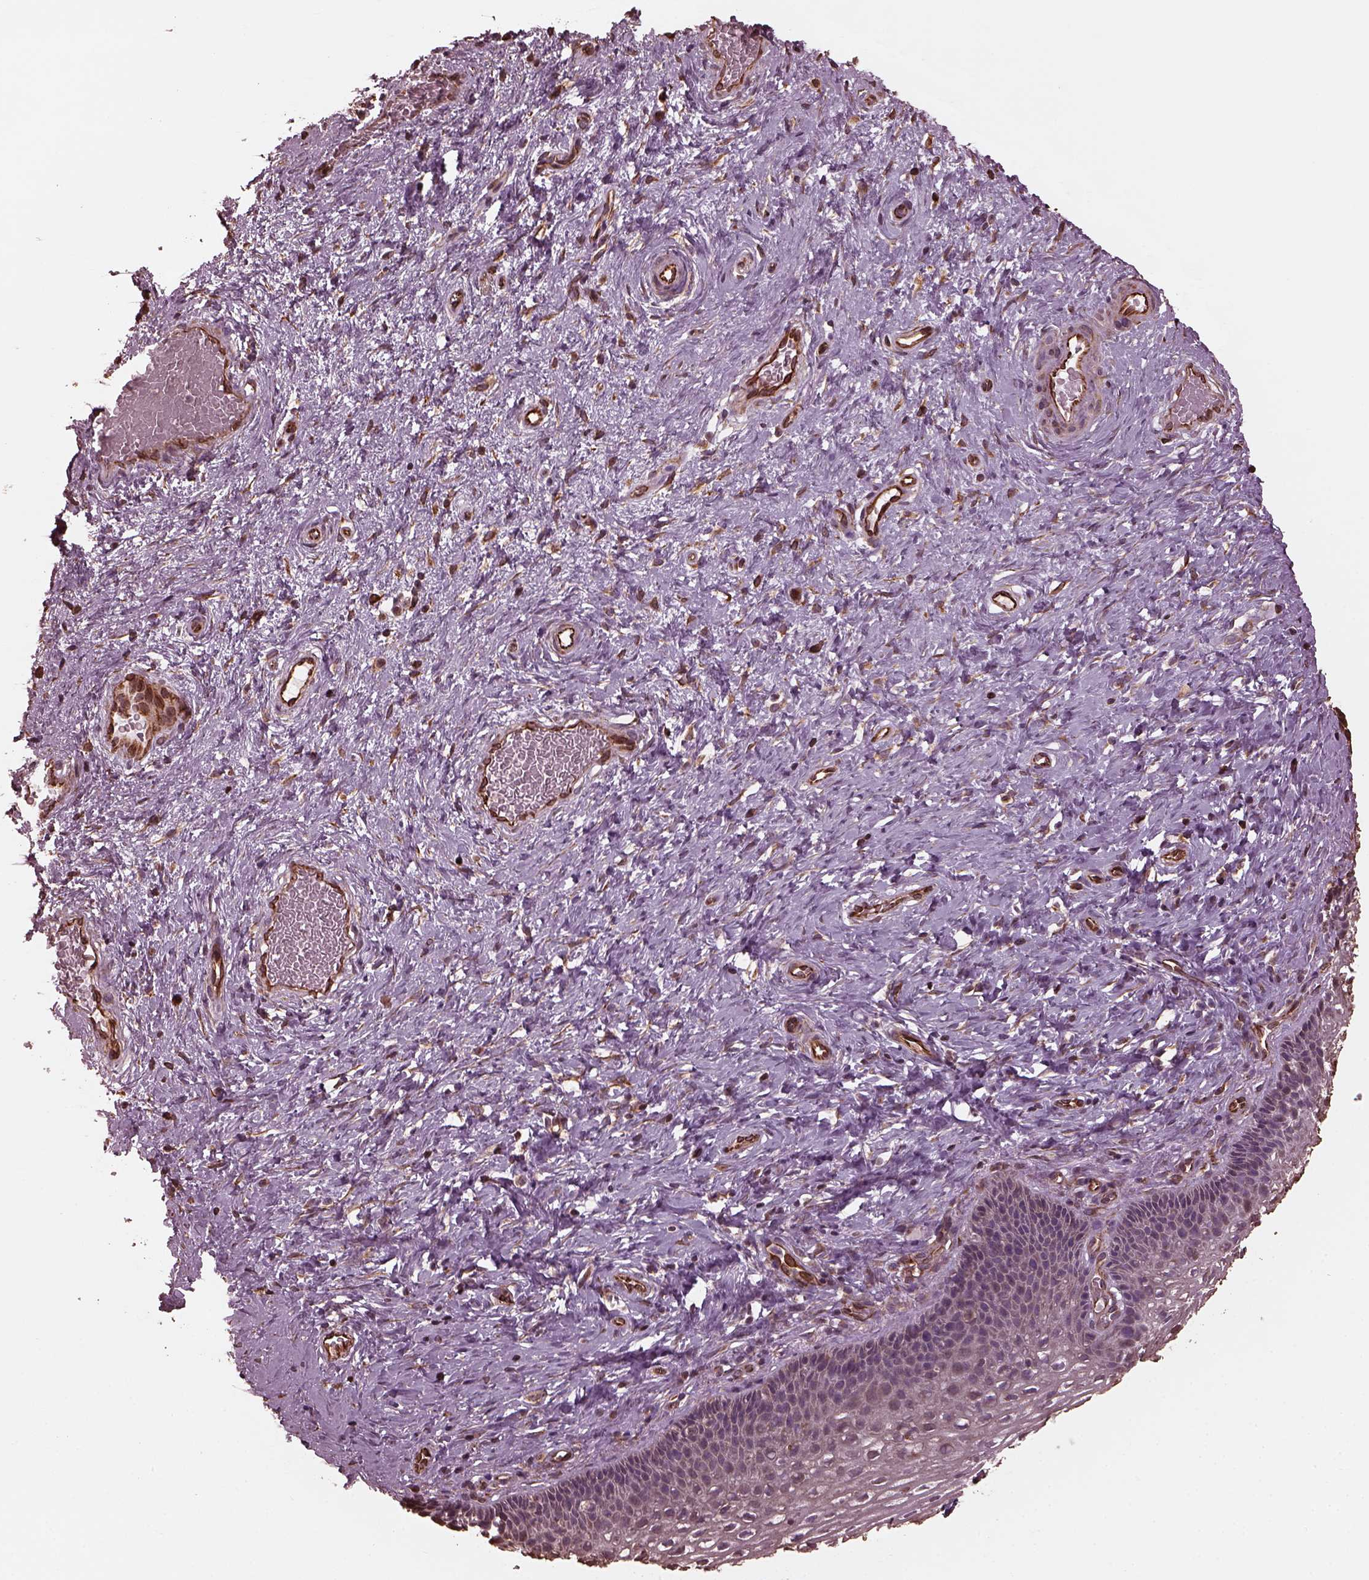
{"staining": {"intensity": "negative", "quantity": "none", "location": "none"}, "tissue": "cervix", "cell_type": "Glandular cells", "image_type": "normal", "snomed": [{"axis": "morphology", "description": "Normal tissue, NOS"}, {"axis": "topography", "description": "Cervix"}], "caption": "Photomicrograph shows no significant protein expression in glandular cells of normal cervix.", "gene": "GTPBP1", "patient": {"sex": "female", "age": 34}}